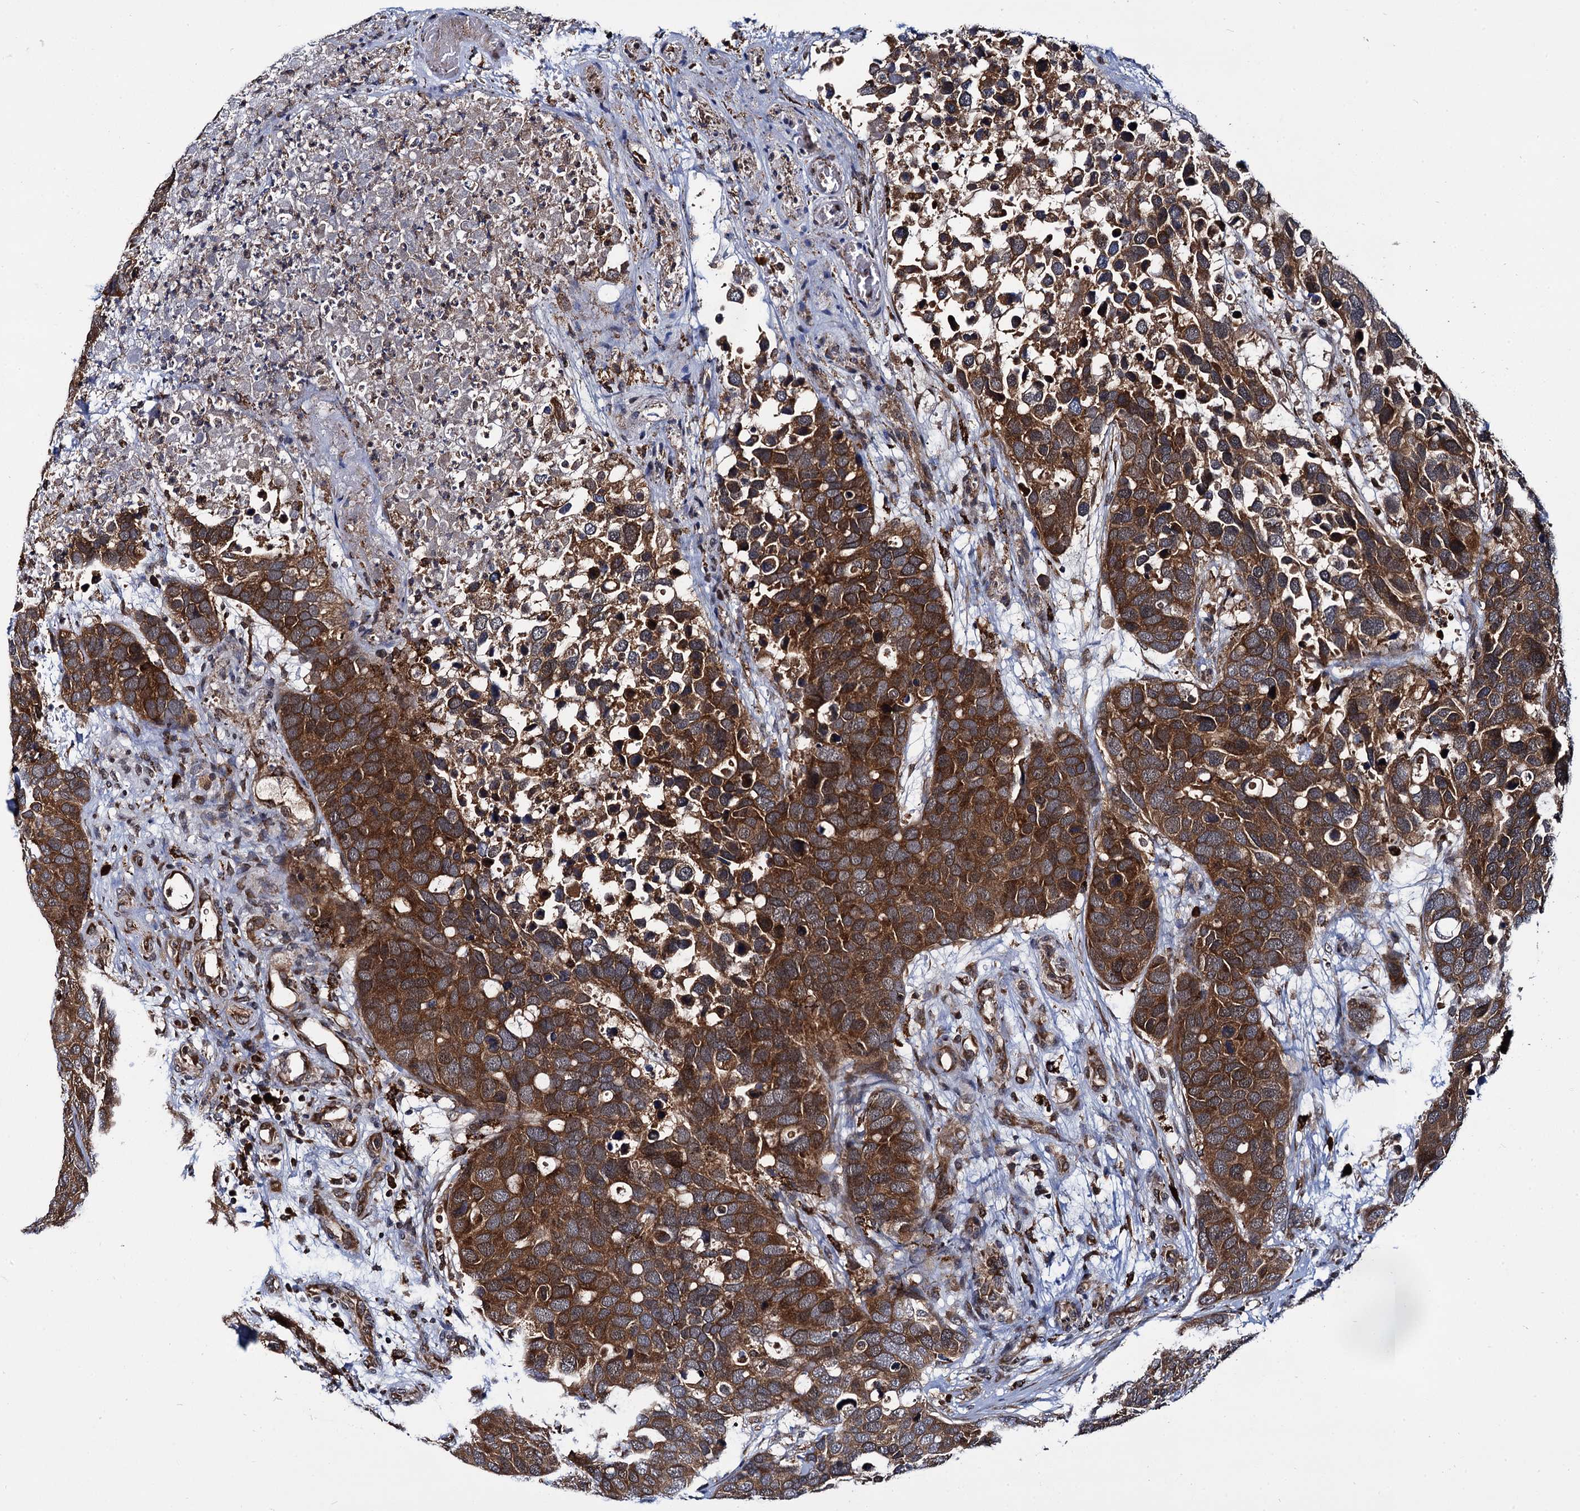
{"staining": {"intensity": "strong", "quantity": ">75%", "location": "cytoplasmic/membranous"}, "tissue": "breast cancer", "cell_type": "Tumor cells", "image_type": "cancer", "snomed": [{"axis": "morphology", "description": "Duct carcinoma"}, {"axis": "topography", "description": "Breast"}], "caption": "This is a micrograph of immunohistochemistry staining of breast cancer (infiltrating ductal carcinoma), which shows strong expression in the cytoplasmic/membranous of tumor cells.", "gene": "UFM1", "patient": {"sex": "female", "age": 83}}